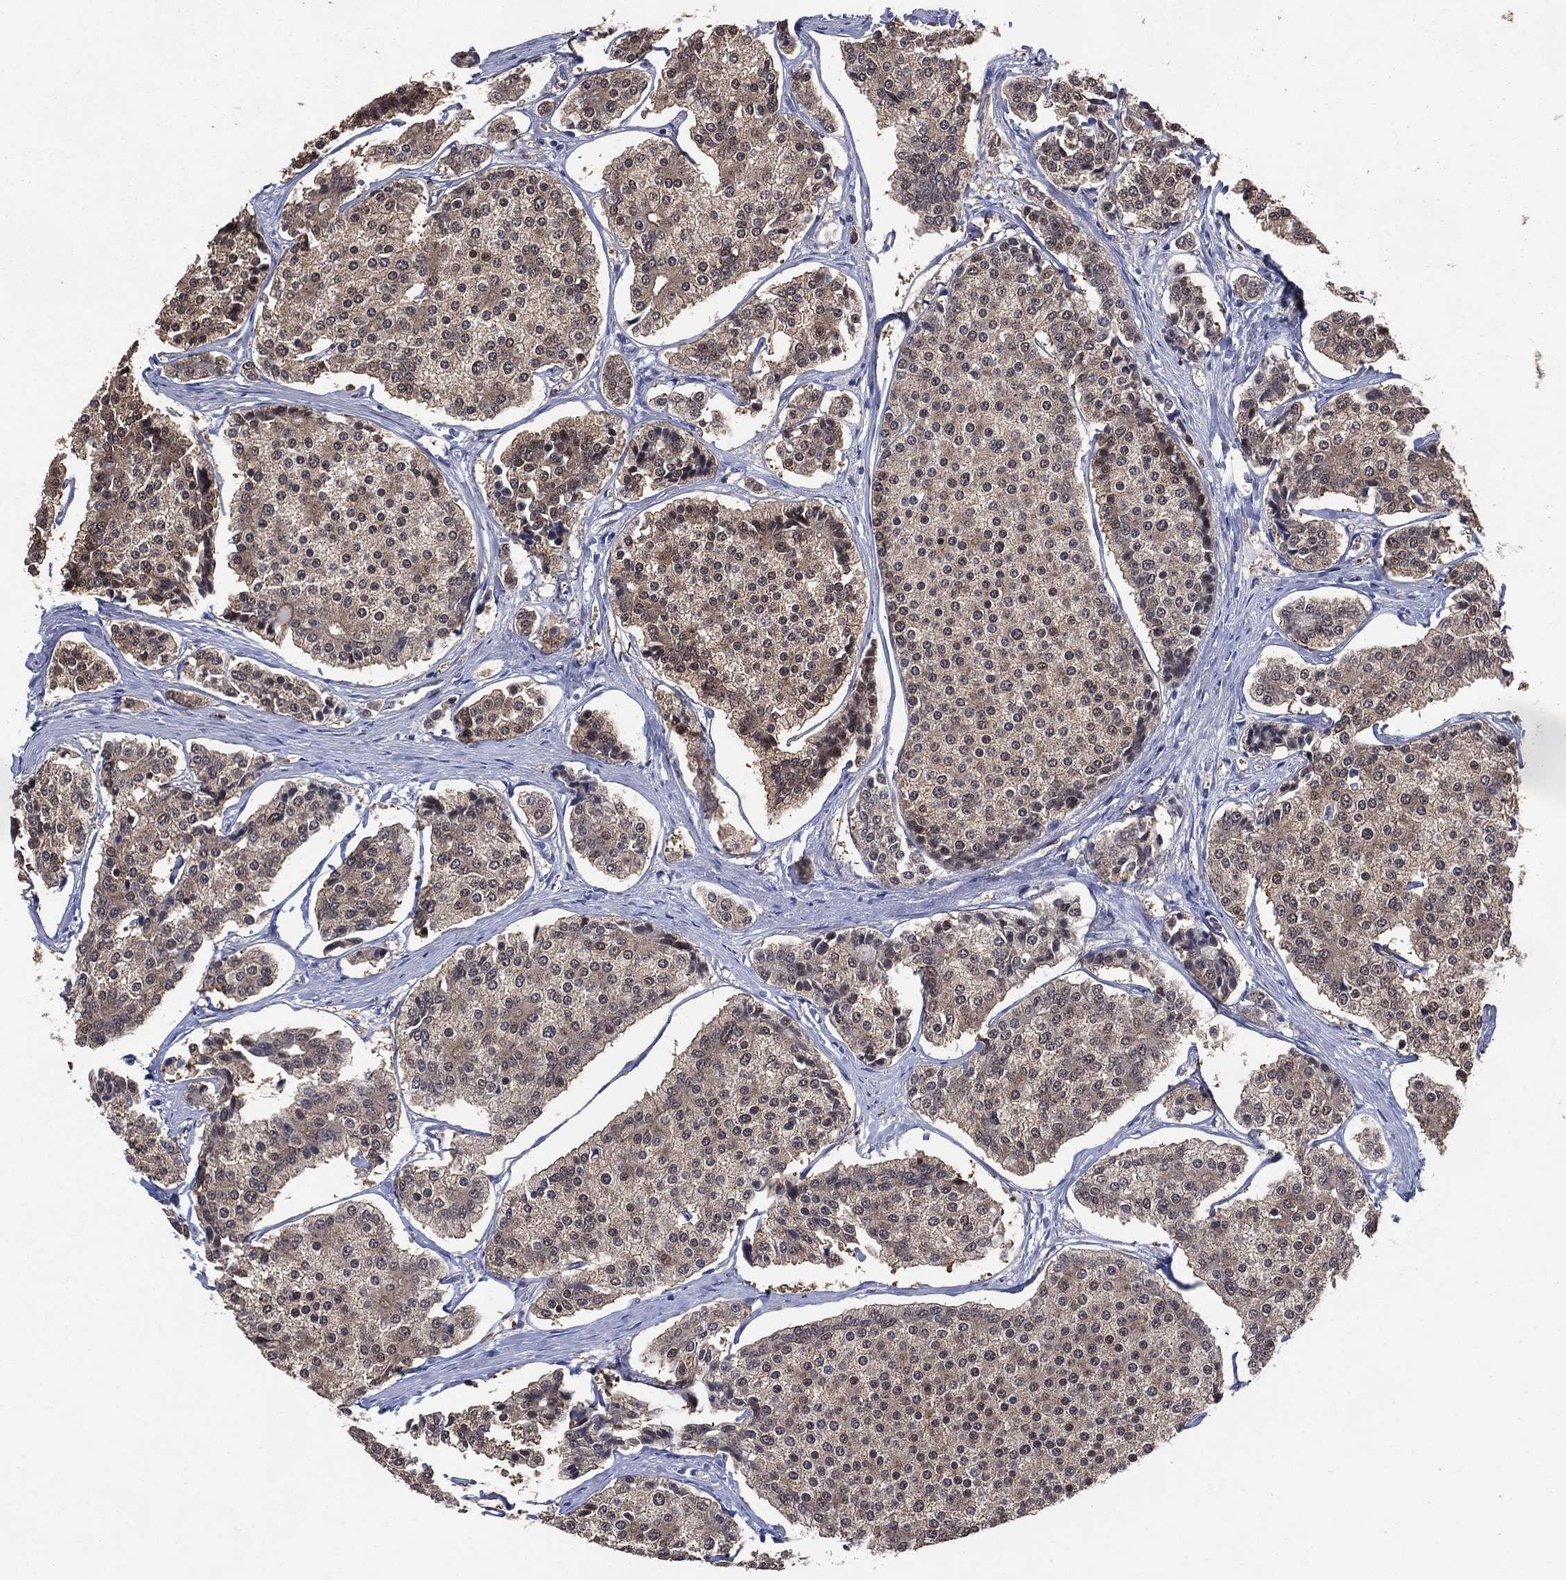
{"staining": {"intensity": "weak", "quantity": "25%-75%", "location": "cytoplasmic/membranous"}, "tissue": "carcinoid", "cell_type": "Tumor cells", "image_type": "cancer", "snomed": [{"axis": "morphology", "description": "Carcinoid, malignant, NOS"}, {"axis": "topography", "description": "Small intestine"}], "caption": "Immunohistochemical staining of carcinoid (malignant) demonstrates low levels of weak cytoplasmic/membranous protein expression in about 25%-75% of tumor cells.", "gene": "AK1", "patient": {"sex": "female", "age": 65}}